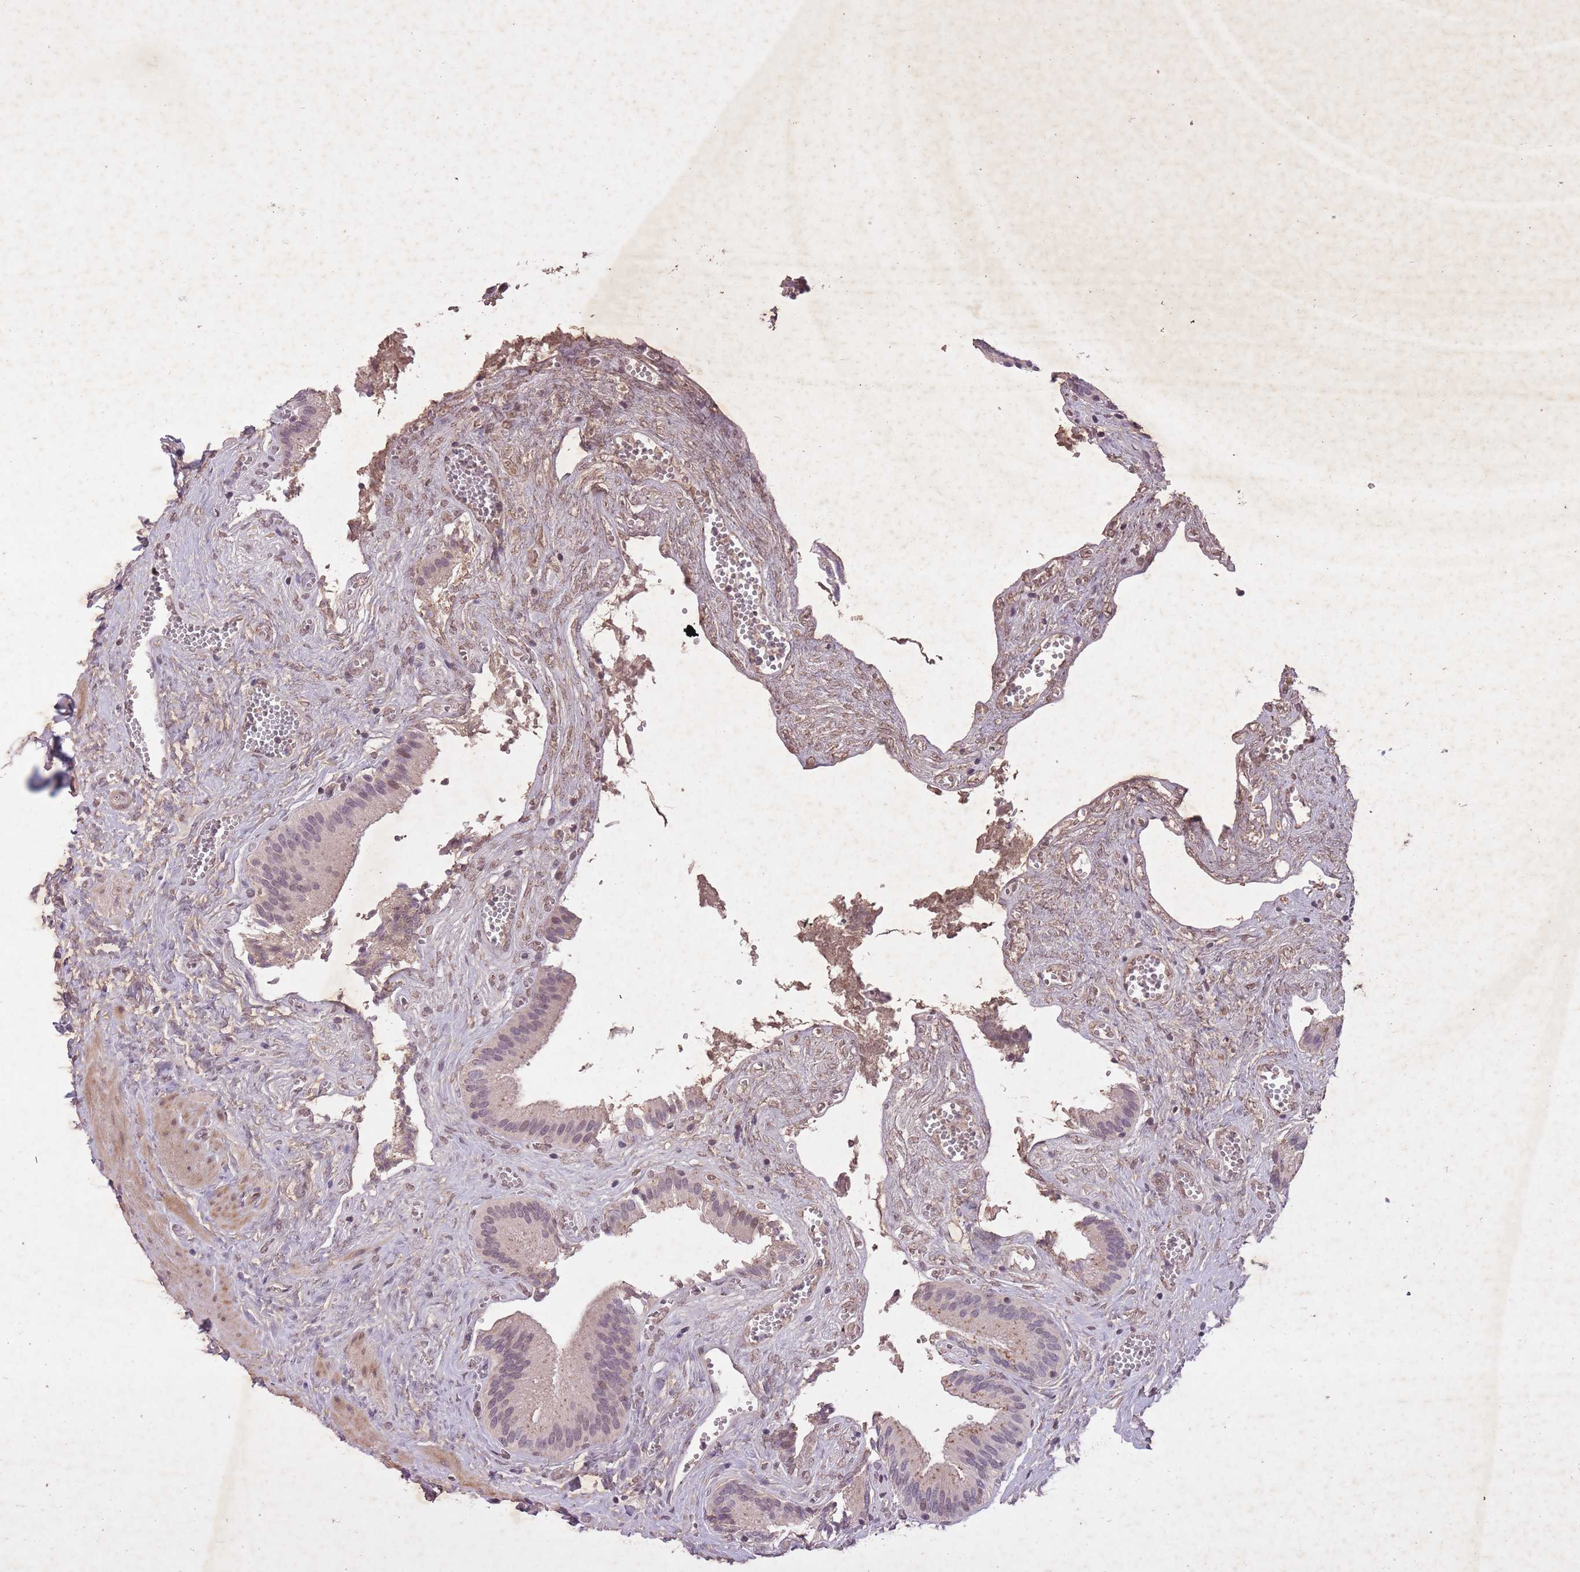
{"staining": {"intensity": "moderate", "quantity": "<25%", "location": "cytoplasmic/membranous"}, "tissue": "gallbladder", "cell_type": "Glandular cells", "image_type": "normal", "snomed": [{"axis": "morphology", "description": "Normal tissue, NOS"}, {"axis": "topography", "description": "Gallbladder"}, {"axis": "topography", "description": "Peripheral nerve tissue"}], "caption": "Immunohistochemical staining of unremarkable gallbladder displays <25% levels of moderate cytoplasmic/membranous protein expression in about <25% of glandular cells.", "gene": "CBX6", "patient": {"sex": "male", "age": 17}}